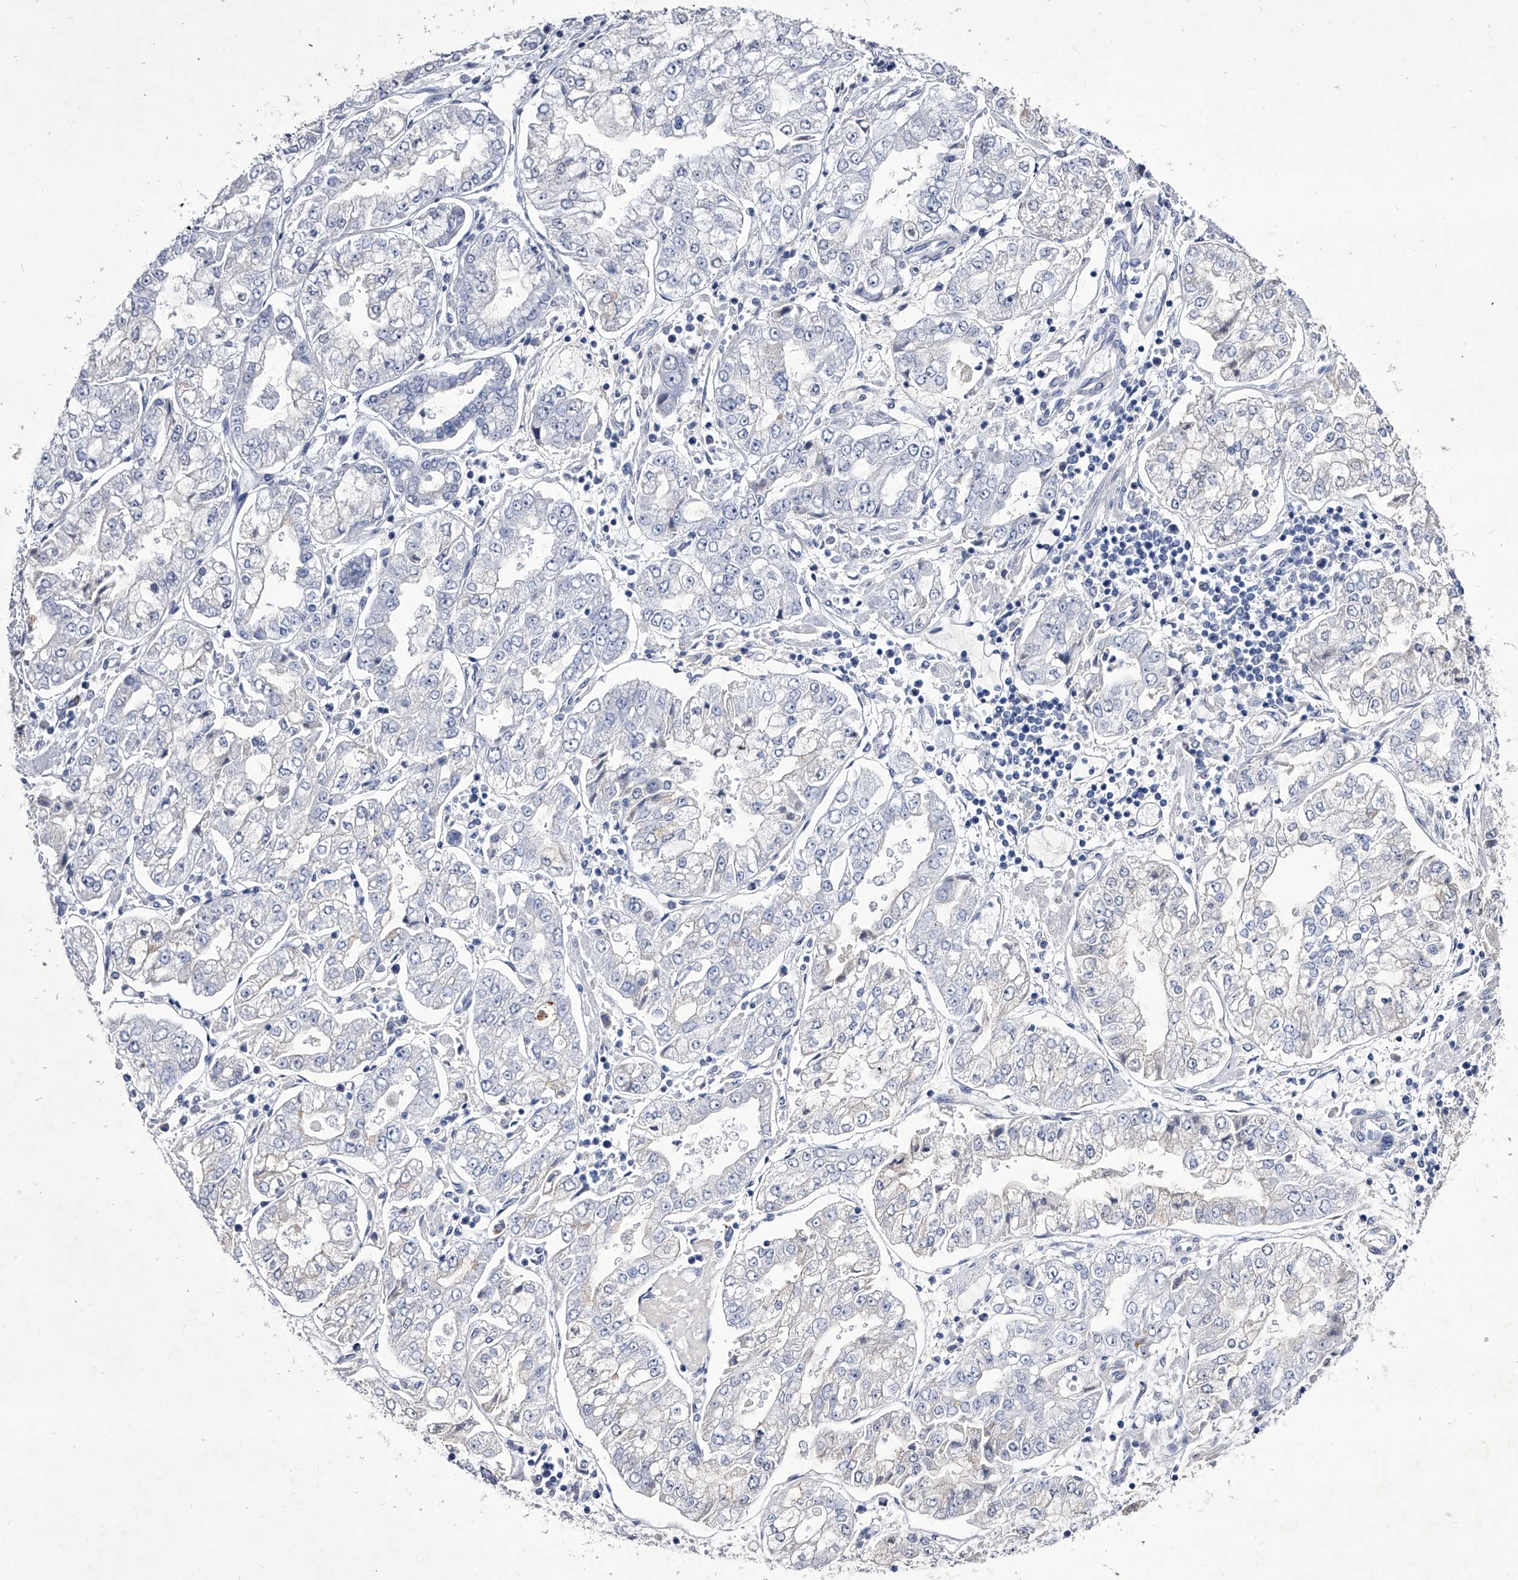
{"staining": {"intensity": "negative", "quantity": "none", "location": "none"}, "tissue": "stomach cancer", "cell_type": "Tumor cells", "image_type": "cancer", "snomed": [{"axis": "morphology", "description": "Adenocarcinoma, NOS"}, {"axis": "topography", "description": "Stomach"}], "caption": "The immunohistochemistry photomicrograph has no significant expression in tumor cells of stomach cancer (adenocarcinoma) tissue.", "gene": "CRISP2", "patient": {"sex": "male", "age": 76}}